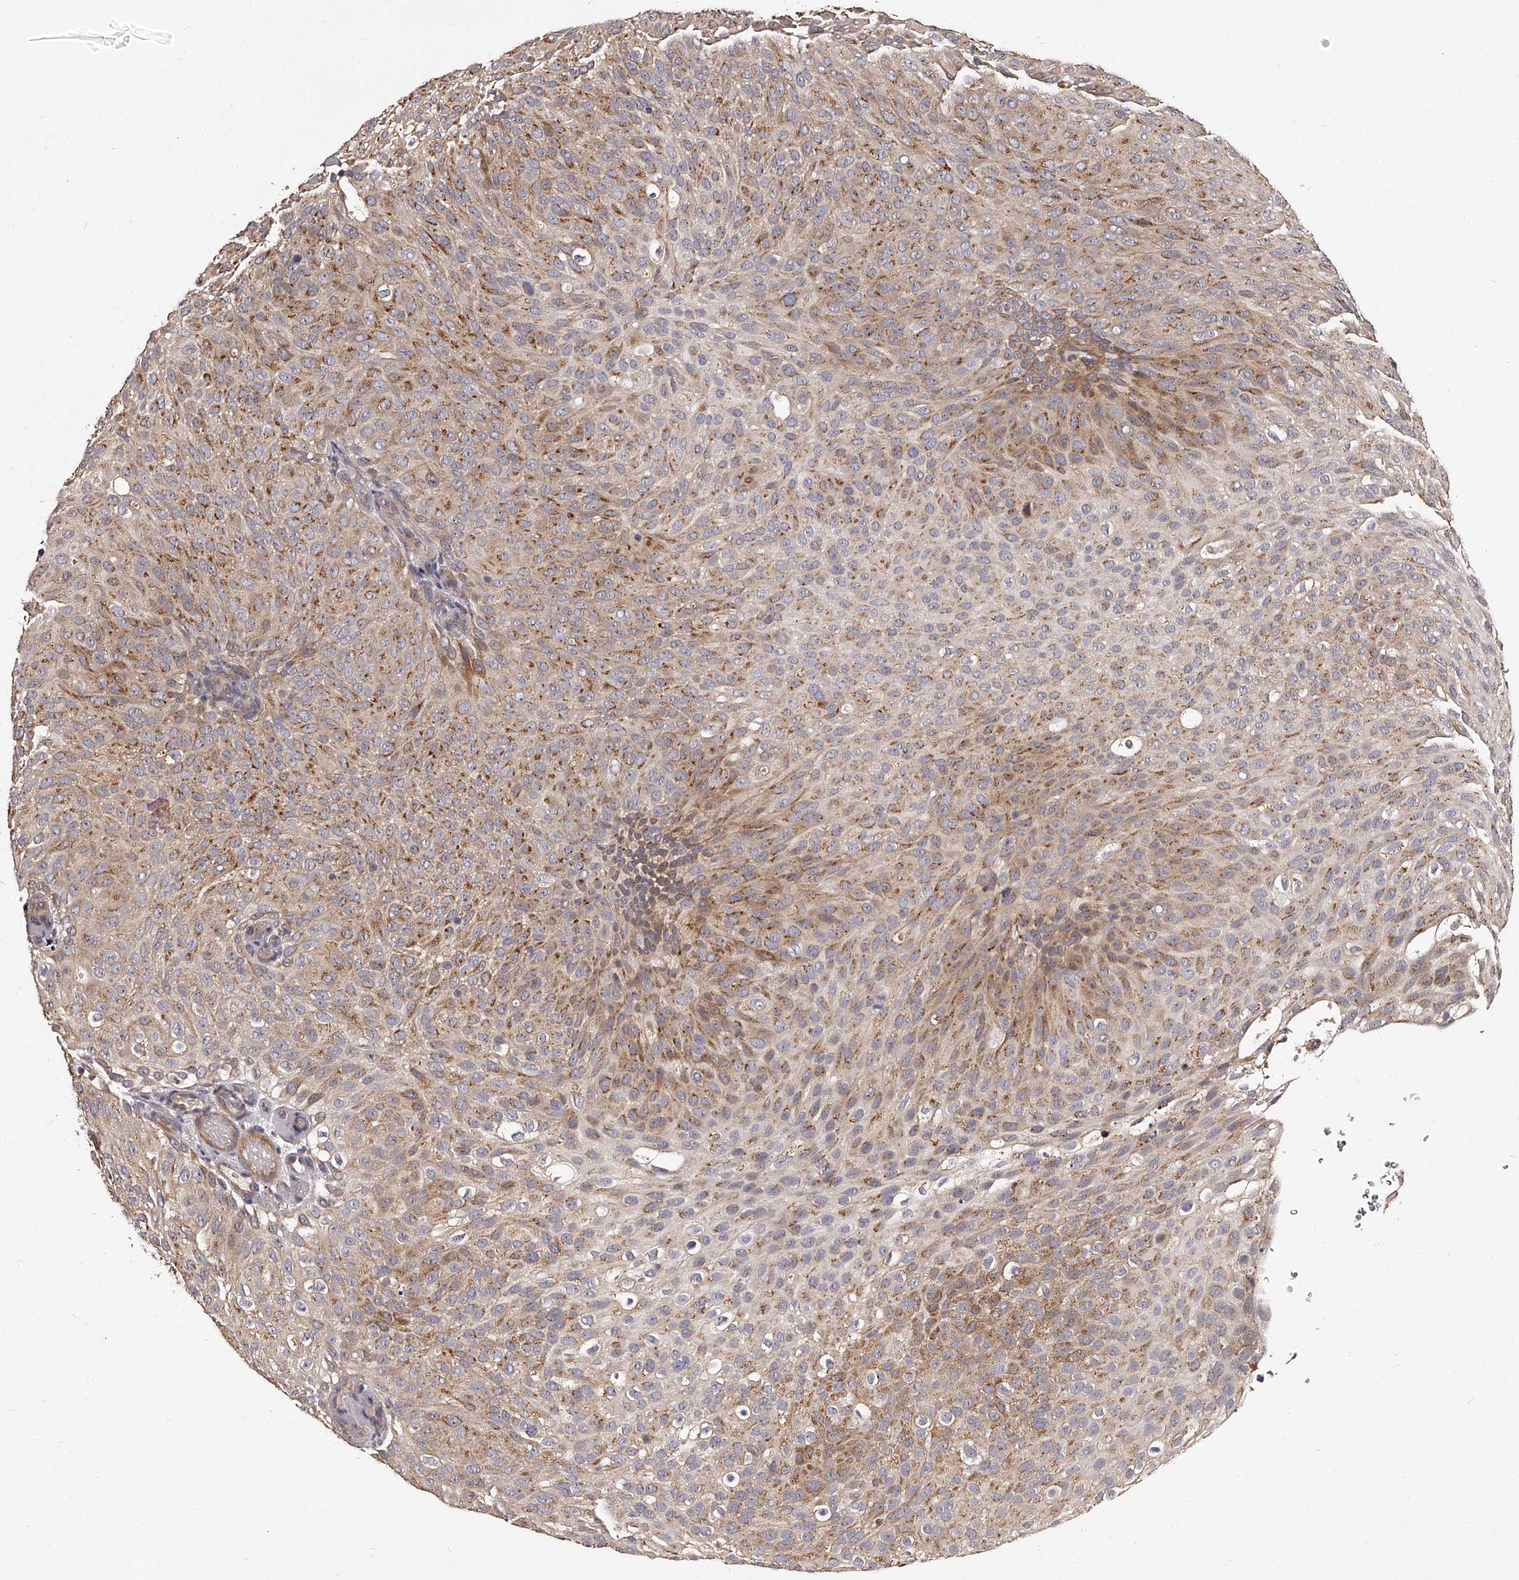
{"staining": {"intensity": "moderate", "quantity": ">75%", "location": "cytoplasmic/membranous"}, "tissue": "urothelial cancer", "cell_type": "Tumor cells", "image_type": "cancer", "snomed": [{"axis": "morphology", "description": "Urothelial carcinoma, Low grade"}, {"axis": "topography", "description": "Urinary bladder"}], "caption": "Immunohistochemical staining of urothelial cancer demonstrates medium levels of moderate cytoplasmic/membranous positivity in approximately >75% of tumor cells.", "gene": "RSC1A1", "patient": {"sex": "male", "age": 78}}